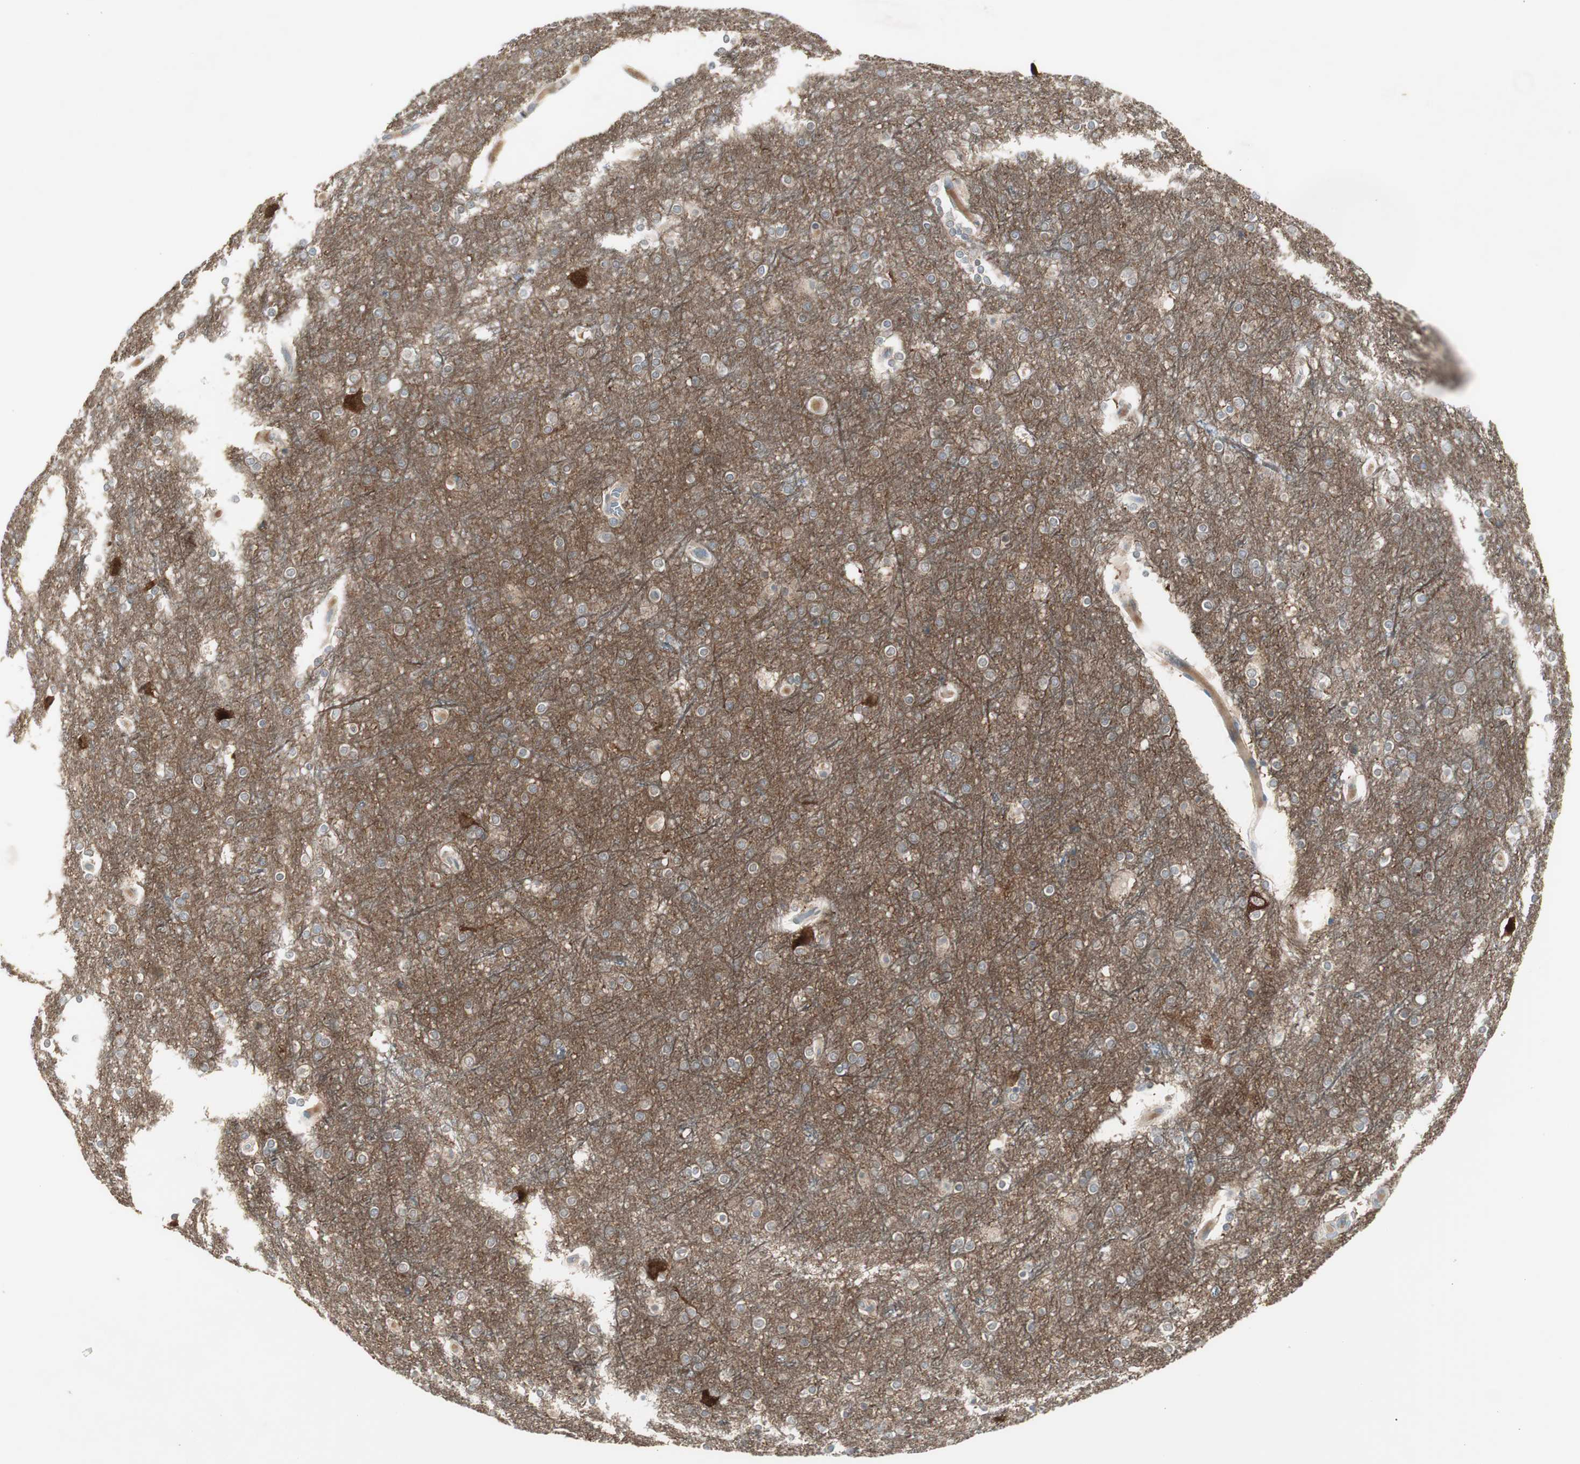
{"staining": {"intensity": "weak", "quantity": ">75%", "location": "cytoplasmic/membranous"}, "tissue": "cerebral cortex", "cell_type": "Endothelial cells", "image_type": "normal", "snomed": [{"axis": "morphology", "description": "Normal tissue, NOS"}, {"axis": "topography", "description": "Cerebral cortex"}], "caption": "Endothelial cells exhibit low levels of weak cytoplasmic/membranous positivity in about >75% of cells in benign cerebral cortex. The protein of interest is stained brown, and the nuclei are stained in blue (DAB (3,3'-diaminobenzidine) IHC with brightfield microscopy, high magnification).", "gene": "MAPRE3", "patient": {"sex": "female", "age": 54}}